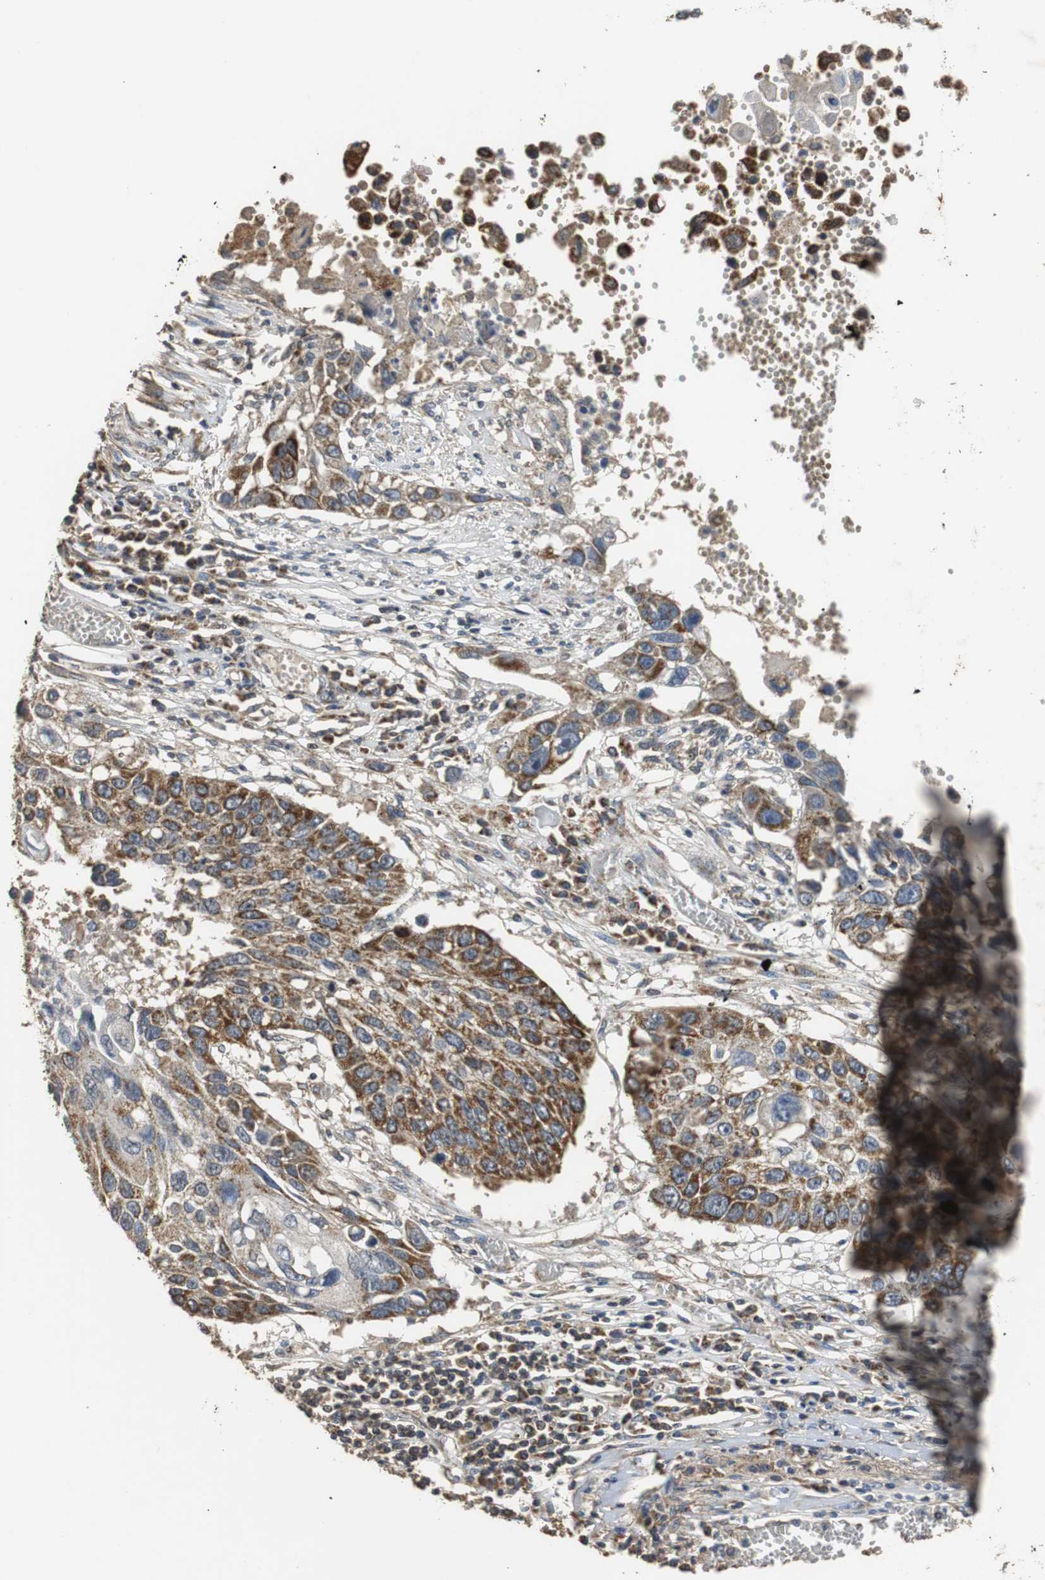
{"staining": {"intensity": "moderate", "quantity": "25%-75%", "location": "cytoplasmic/membranous"}, "tissue": "lung cancer", "cell_type": "Tumor cells", "image_type": "cancer", "snomed": [{"axis": "morphology", "description": "Squamous cell carcinoma, NOS"}, {"axis": "topography", "description": "Lung"}], "caption": "A photomicrograph of lung cancer (squamous cell carcinoma) stained for a protein exhibits moderate cytoplasmic/membranous brown staining in tumor cells.", "gene": "NNT", "patient": {"sex": "male", "age": 71}}